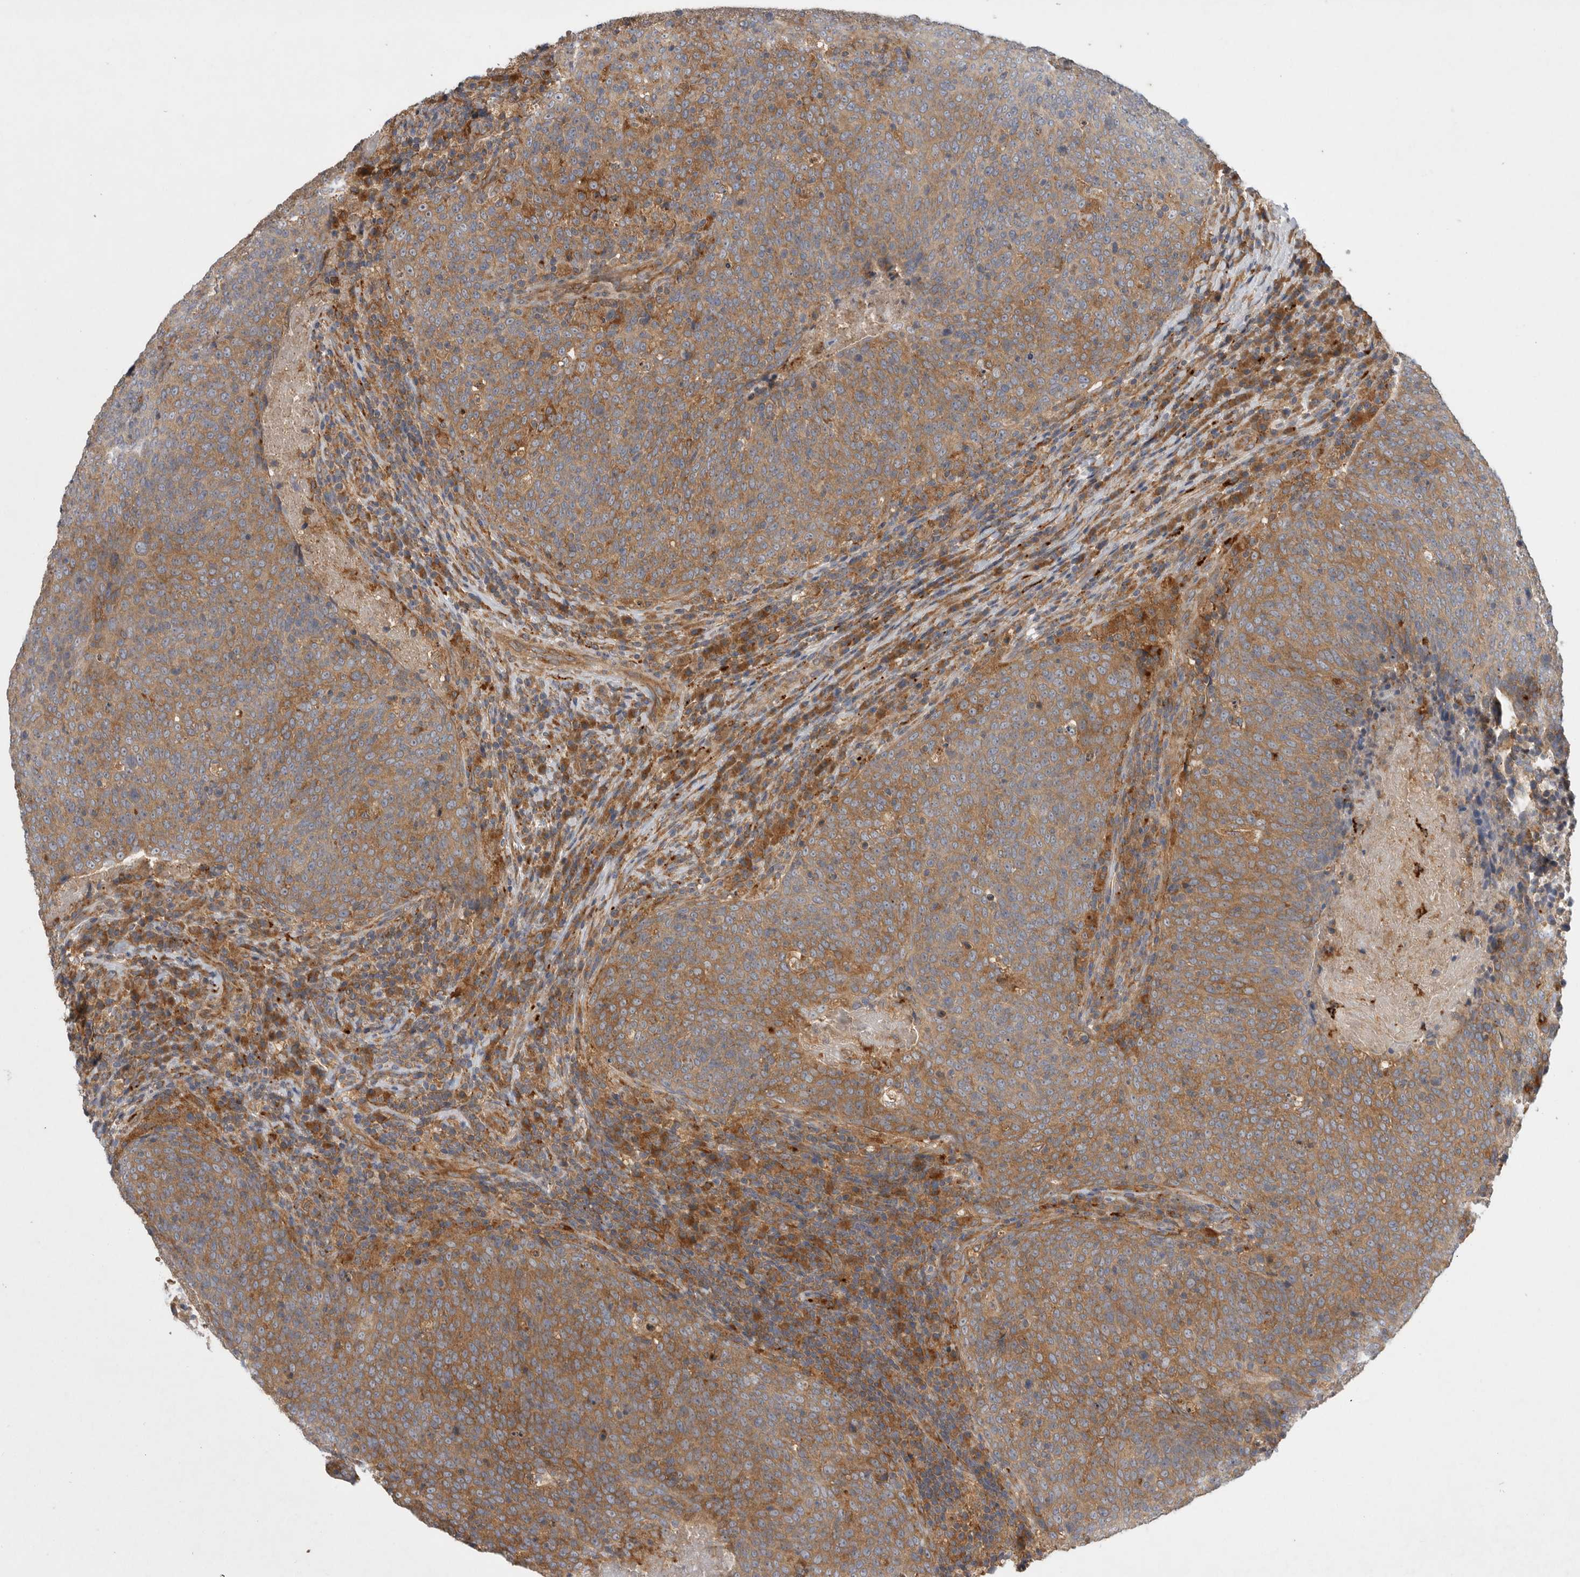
{"staining": {"intensity": "moderate", "quantity": ">75%", "location": "cytoplasmic/membranous"}, "tissue": "head and neck cancer", "cell_type": "Tumor cells", "image_type": "cancer", "snomed": [{"axis": "morphology", "description": "Squamous cell carcinoma, NOS"}, {"axis": "morphology", "description": "Squamous cell carcinoma, metastatic, NOS"}, {"axis": "topography", "description": "Lymph node"}, {"axis": "topography", "description": "Head-Neck"}], "caption": "Head and neck metastatic squamous cell carcinoma tissue exhibits moderate cytoplasmic/membranous staining in approximately >75% of tumor cells, visualized by immunohistochemistry.", "gene": "C1orf109", "patient": {"sex": "male", "age": 62}}